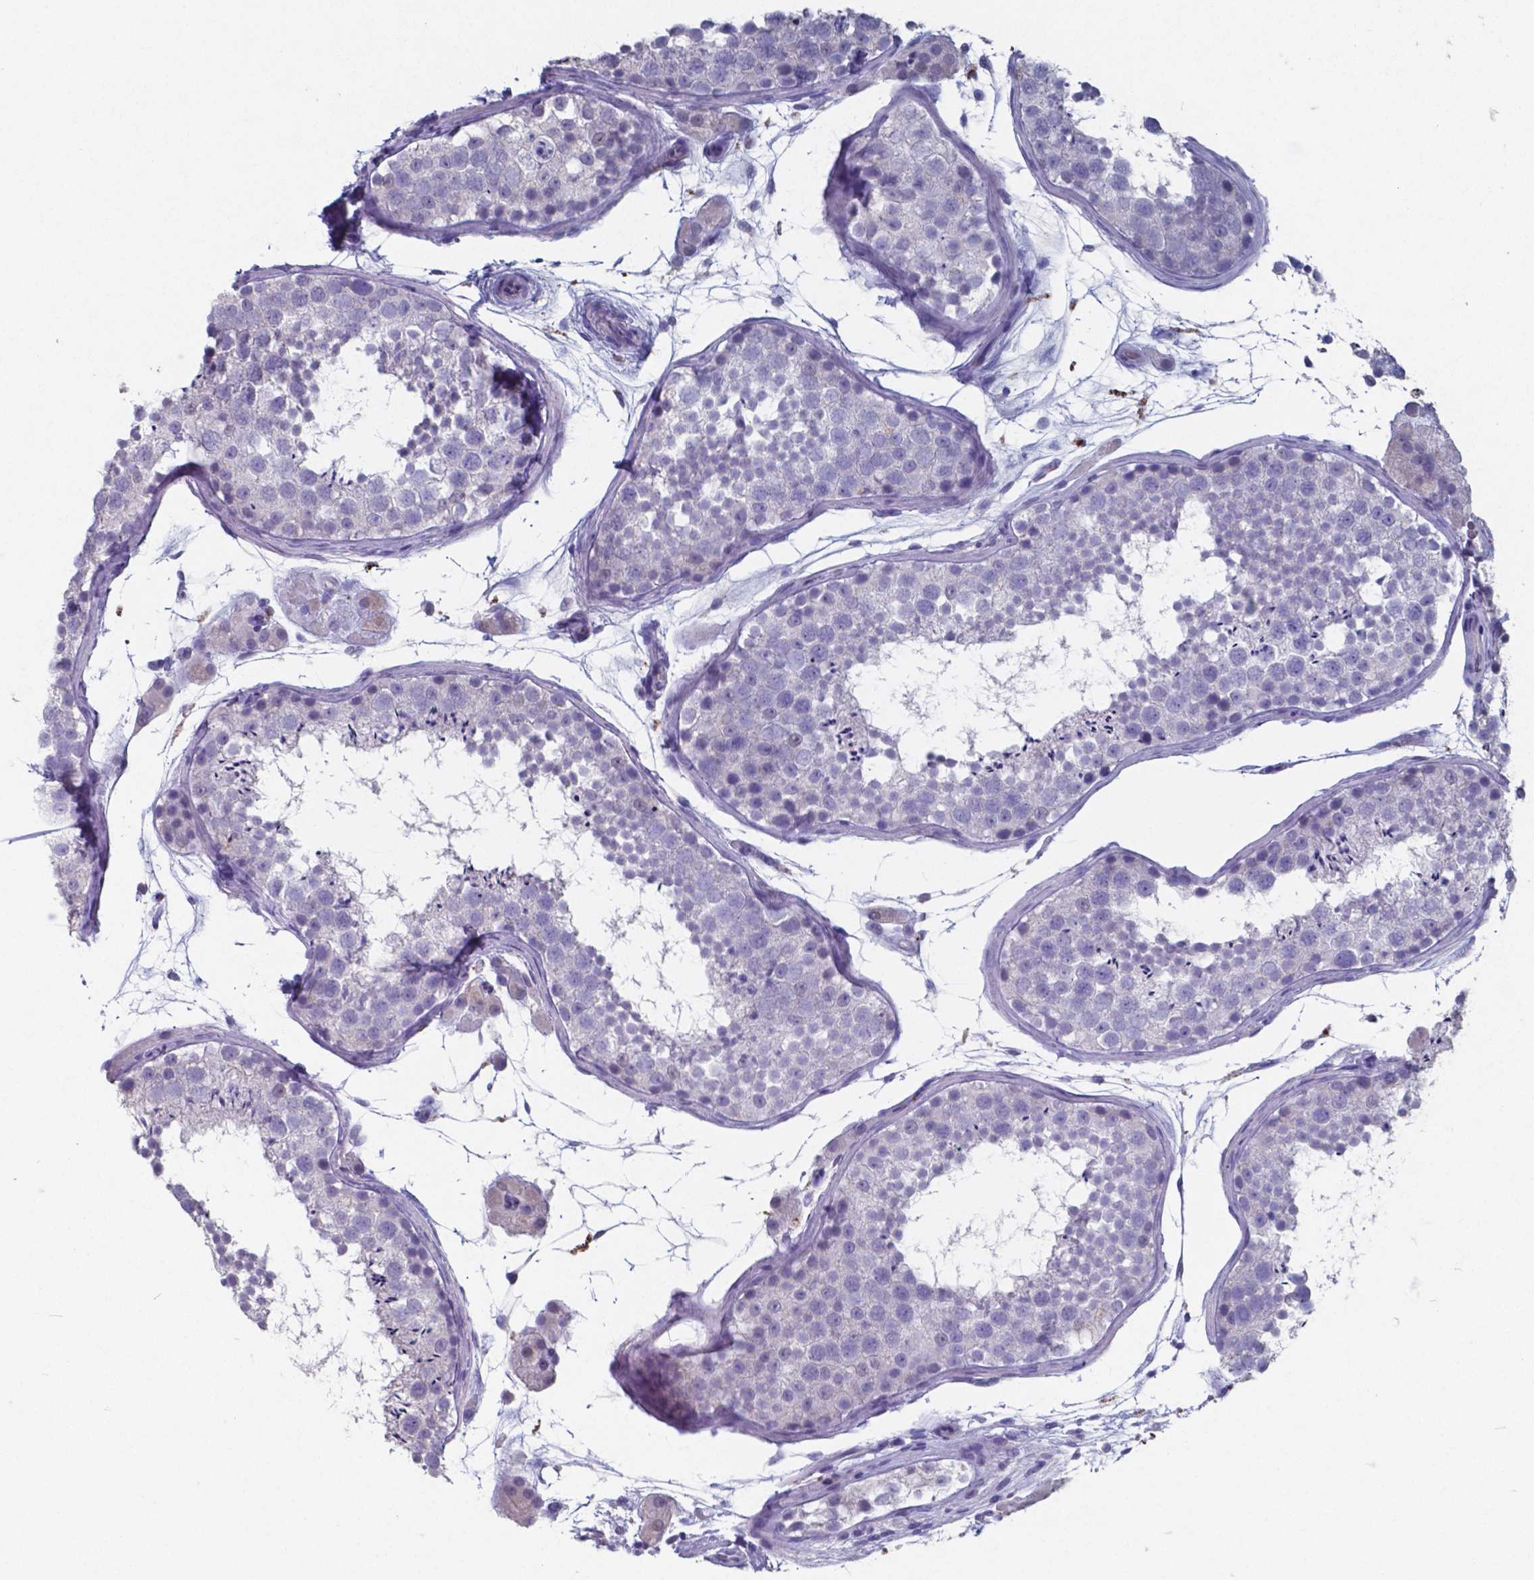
{"staining": {"intensity": "negative", "quantity": "none", "location": "none"}, "tissue": "testis", "cell_type": "Cells in seminiferous ducts", "image_type": "normal", "snomed": [{"axis": "morphology", "description": "Normal tissue, NOS"}, {"axis": "topography", "description": "Testis"}], "caption": "IHC photomicrograph of benign testis stained for a protein (brown), which displays no positivity in cells in seminiferous ducts.", "gene": "TTR", "patient": {"sex": "male", "age": 41}}